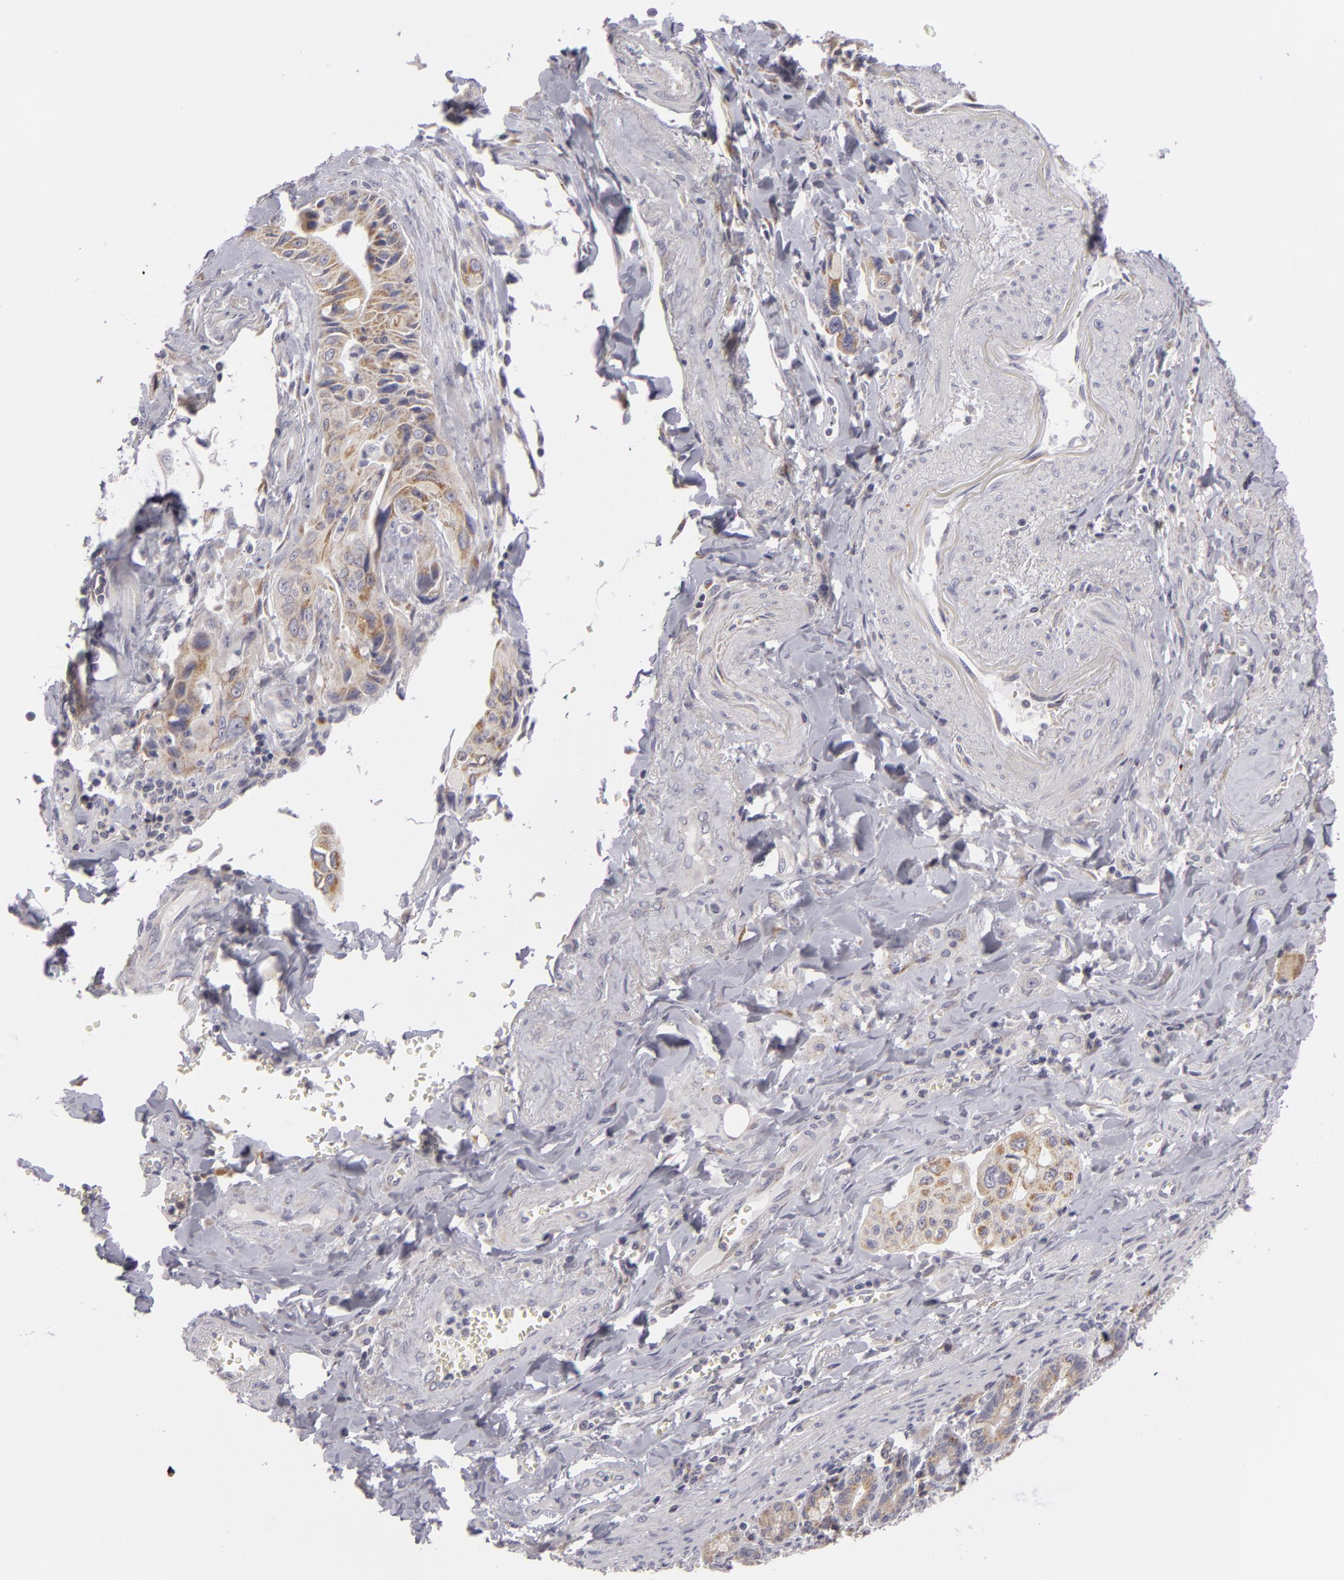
{"staining": {"intensity": "weak", "quantity": "25%-75%", "location": "cytoplasmic/membranous"}, "tissue": "pancreatic cancer", "cell_type": "Tumor cells", "image_type": "cancer", "snomed": [{"axis": "morphology", "description": "Adenocarcinoma, NOS"}, {"axis": "topography", "description": "Pancreas"}], "caption": "Immunohistochemical staining of human pancreatic cancer (adenocarcinoma) shows low levels of weak cytoplasmic/membranous protein expression in about 25%-75% of tumor cells. The staining was performed using DAB (3,3'-diaminobenzidine) to visualize the protein expression in brown, while the nuclei were stained in blue with hematoxylin (Magnification: 20x).", "gene": "ATP2B3", "patient": {"sex": "male", "age": 77}}